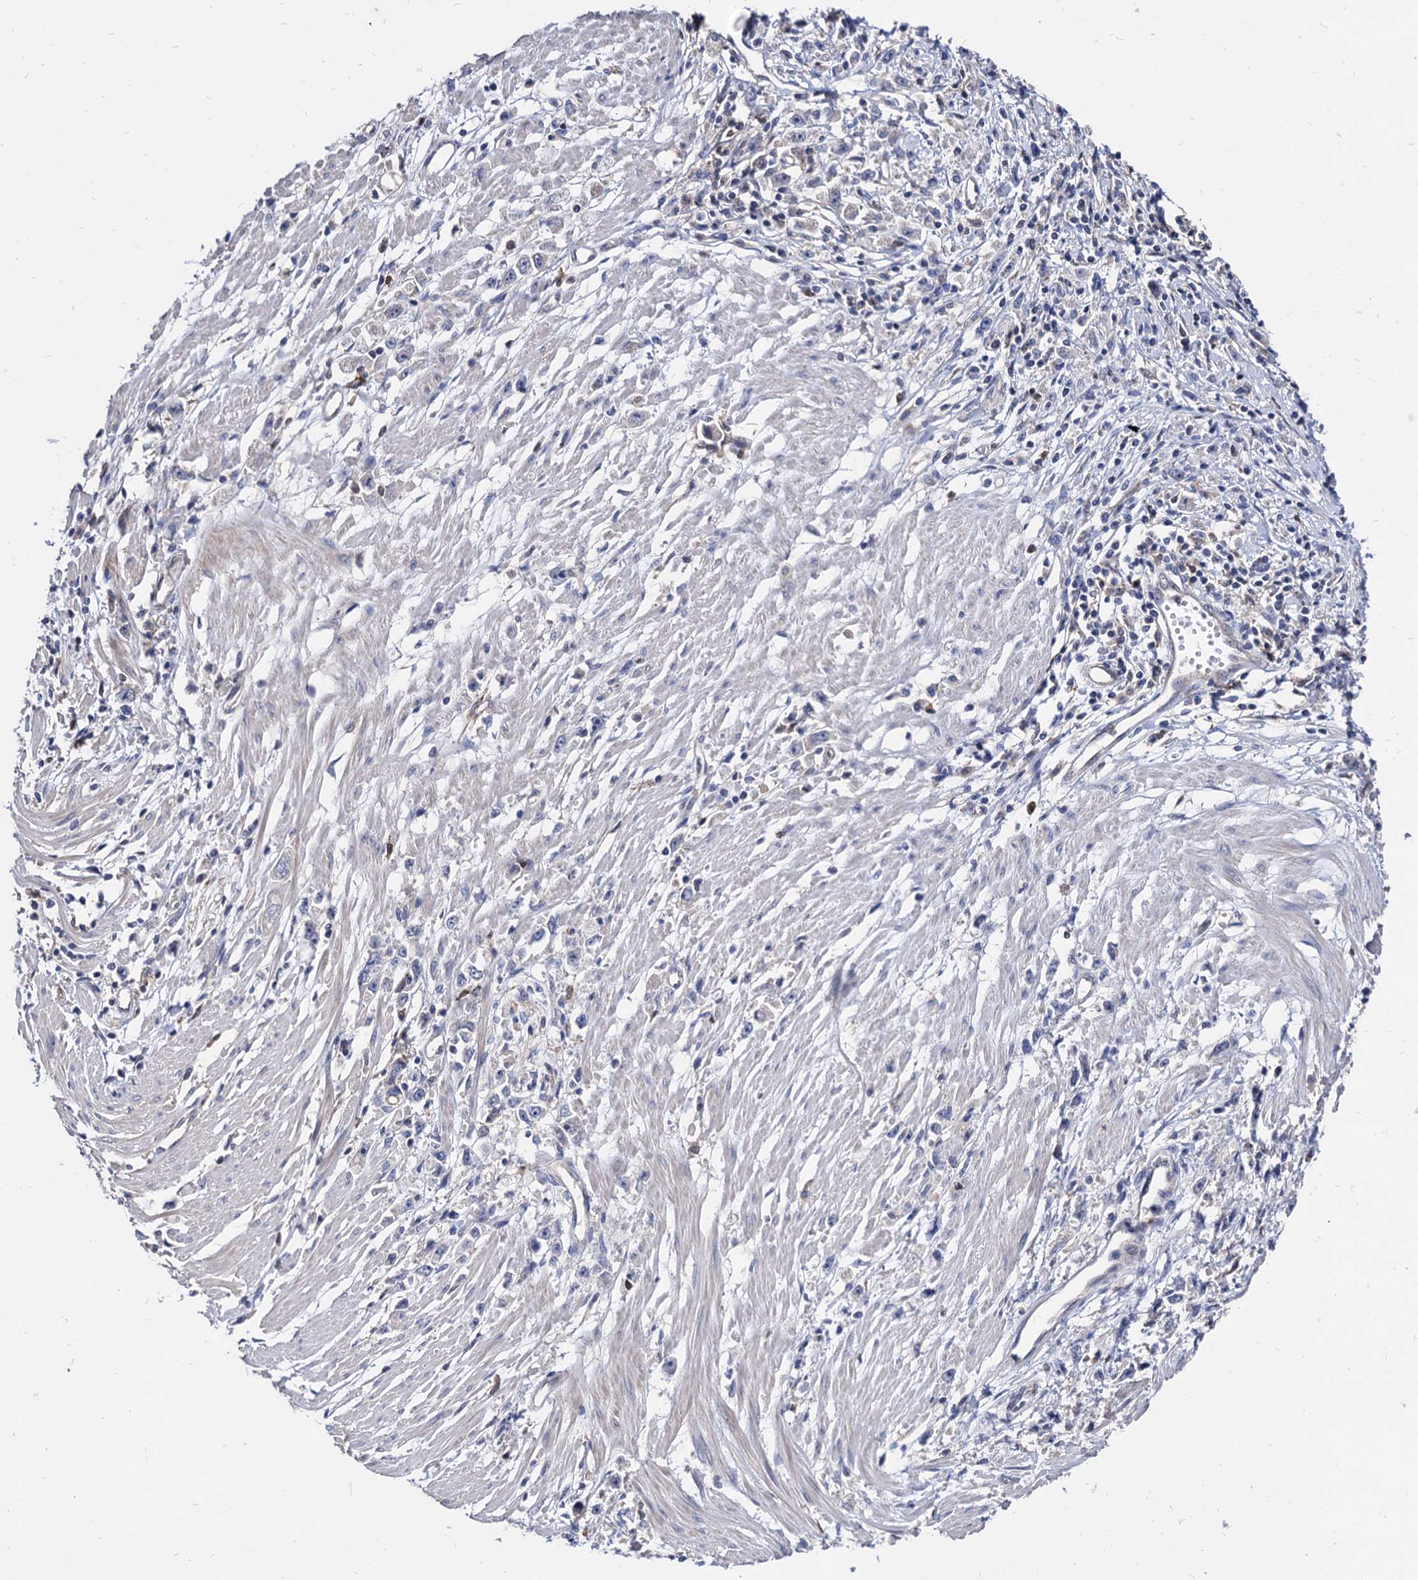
{"staining": {"intensity": "negative", "quantity": "none", "location": "none"}, "tissue": "stomach cancer", "cell_type": "Tumor cells", "image_type": "cancer", "snomed": [{"axis": "morphology", "description": "Adenocarcinoma, NOS"}, {"axis": "topography", "description": "Stomach"}], "caption": "The IHC image has no significant positivity in tumor cells of adenocarcinoma (stomach) tissue.", "gene": "CPPED1", "patient": {"sex": "female", "age": 59}}